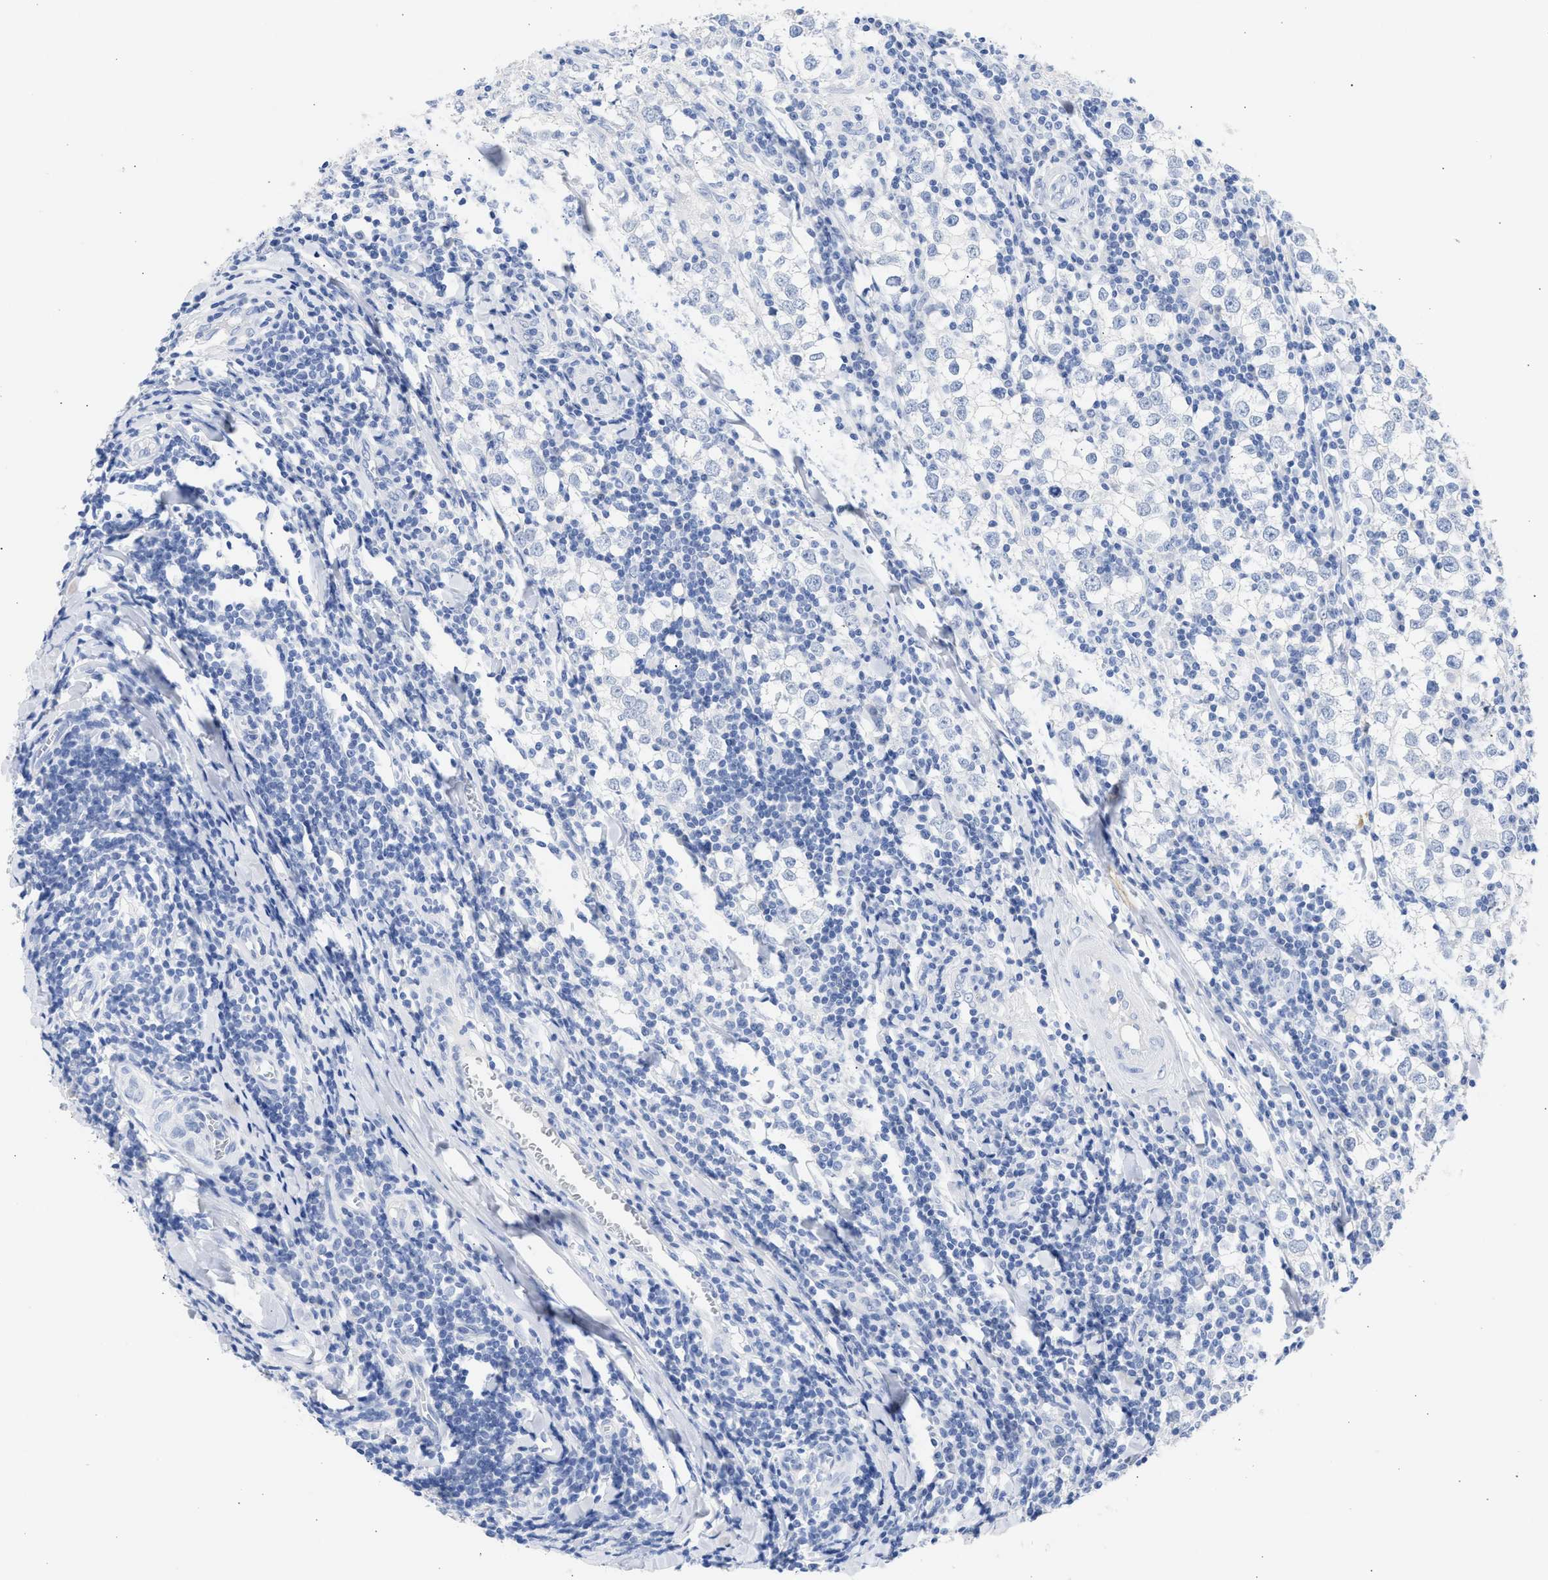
{"staining": {"intensity": "negative", "quantity": "none", "location": "none"}, "tissue": "testis cancer", "cell_type": "Tumor cells", "image_type": "cancer", "snomed": [{"axis": "morphology", "description": "Seminoma, NOS"}, {"axis": "morphology", "description": "Carcinoma, Embryonal, NOS"}, {"axis": "topography", "description": "Testis"}], "caption": "This is an IHC micrograph of human testis cancer. There is no staining in tumor cells.", "gene": "NCAM1", "patient": {"sex": "male", "age": 36}}